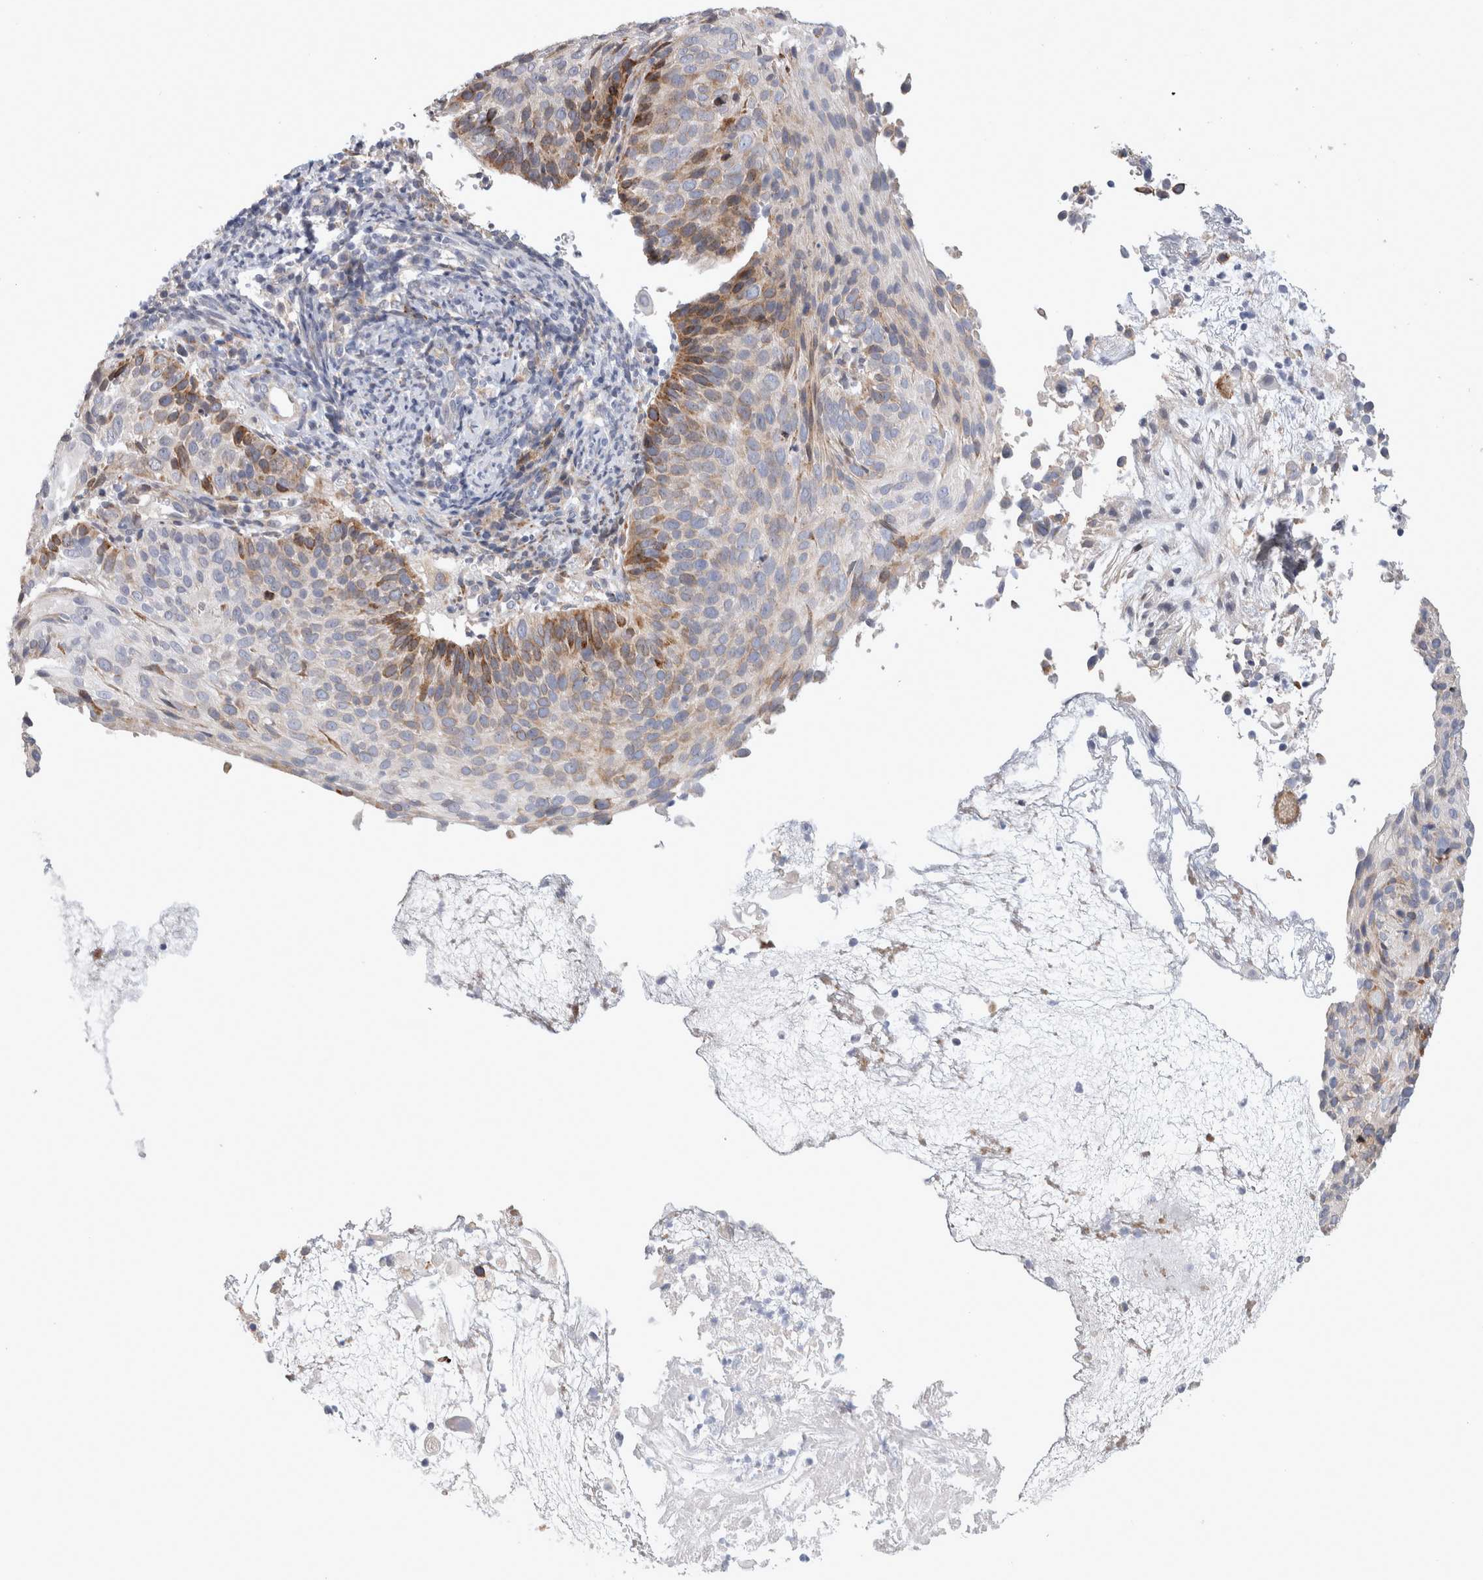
{"staining": {"intensity": "moderate", "quantity": "<25%", "location": "cytoplasmic/membranous"}, "tissue": "cervical cancer", "cell_type": "Tumor cells", "image_type": "cancer", "snomed": [{"axis": "morphology", "description": "Squamous cell carcinoma, NOS"}, {"axis": "topography", "description": "Cervix"}], "caption": "Immunohistochemical staining of cervical squamous cell carcinoma displays low levels of moderate cytoplasmic/membranous protein staining in about <25% of tumor cells.", "gene": "TRMT9B", "patient": {"sex": "female", "age": 74}}